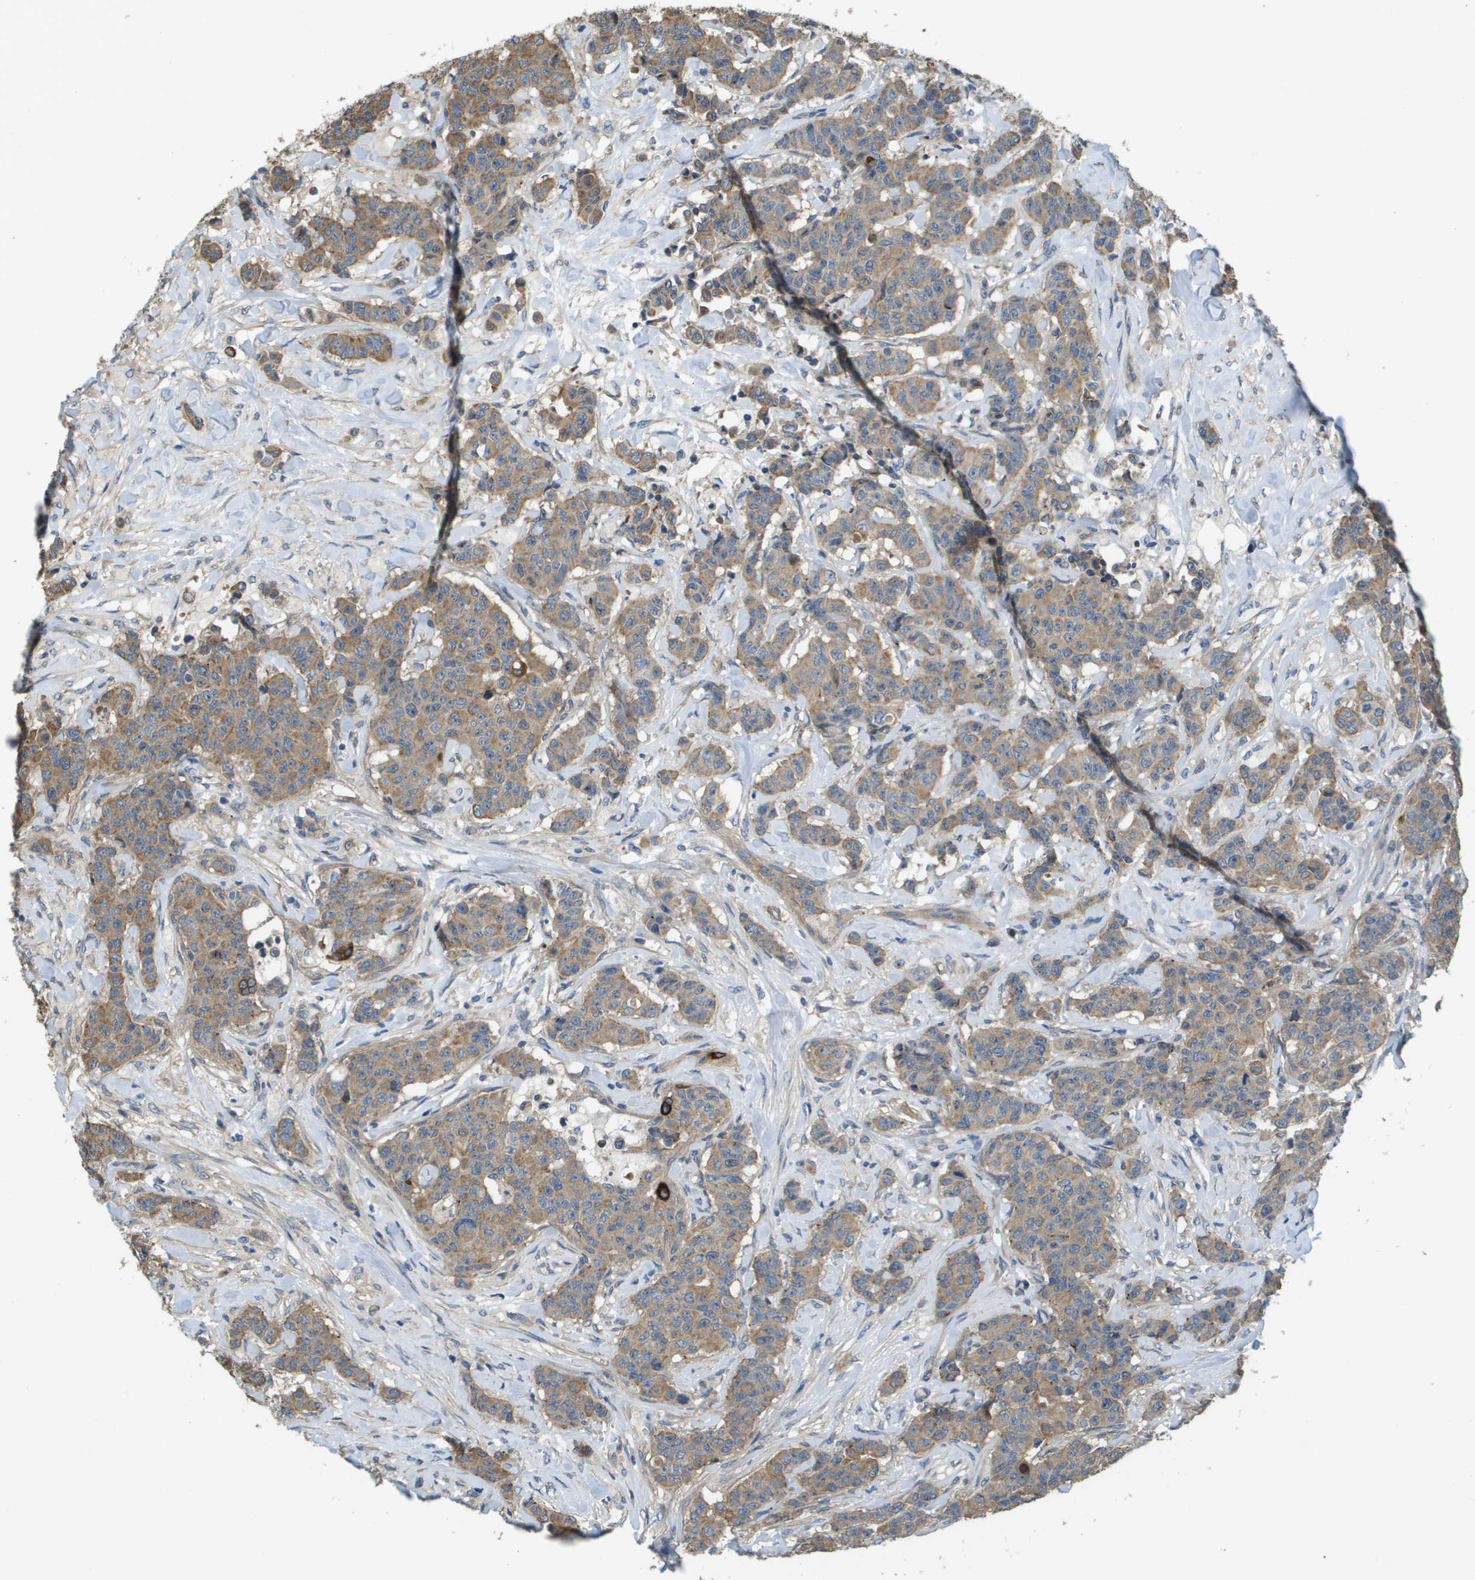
{"staining": {"intensity": "moderate", "quantity": ">75%", "location": "cytoplasmic/membranous"}, "tissue": "breast cancer", "cell_type": "Tumor cells", "image_type": "cancer", "snomed": [{"axis": "morphology", "description": "Normal tissue, NOS"}, {"axis": "morphology", "description": "Duct carcinoma"}, {"axis": "topography", "description": "Breast"}], "caption": "Immunohistochemical staining of human breast infiltrating ductal carcinoma reveals medium levels of moderate cytoplasmic/membranous protein expression in about >75% of tumor cells.", "gene": "KRT23", "patient": {"sex": "female", "age": 40}}